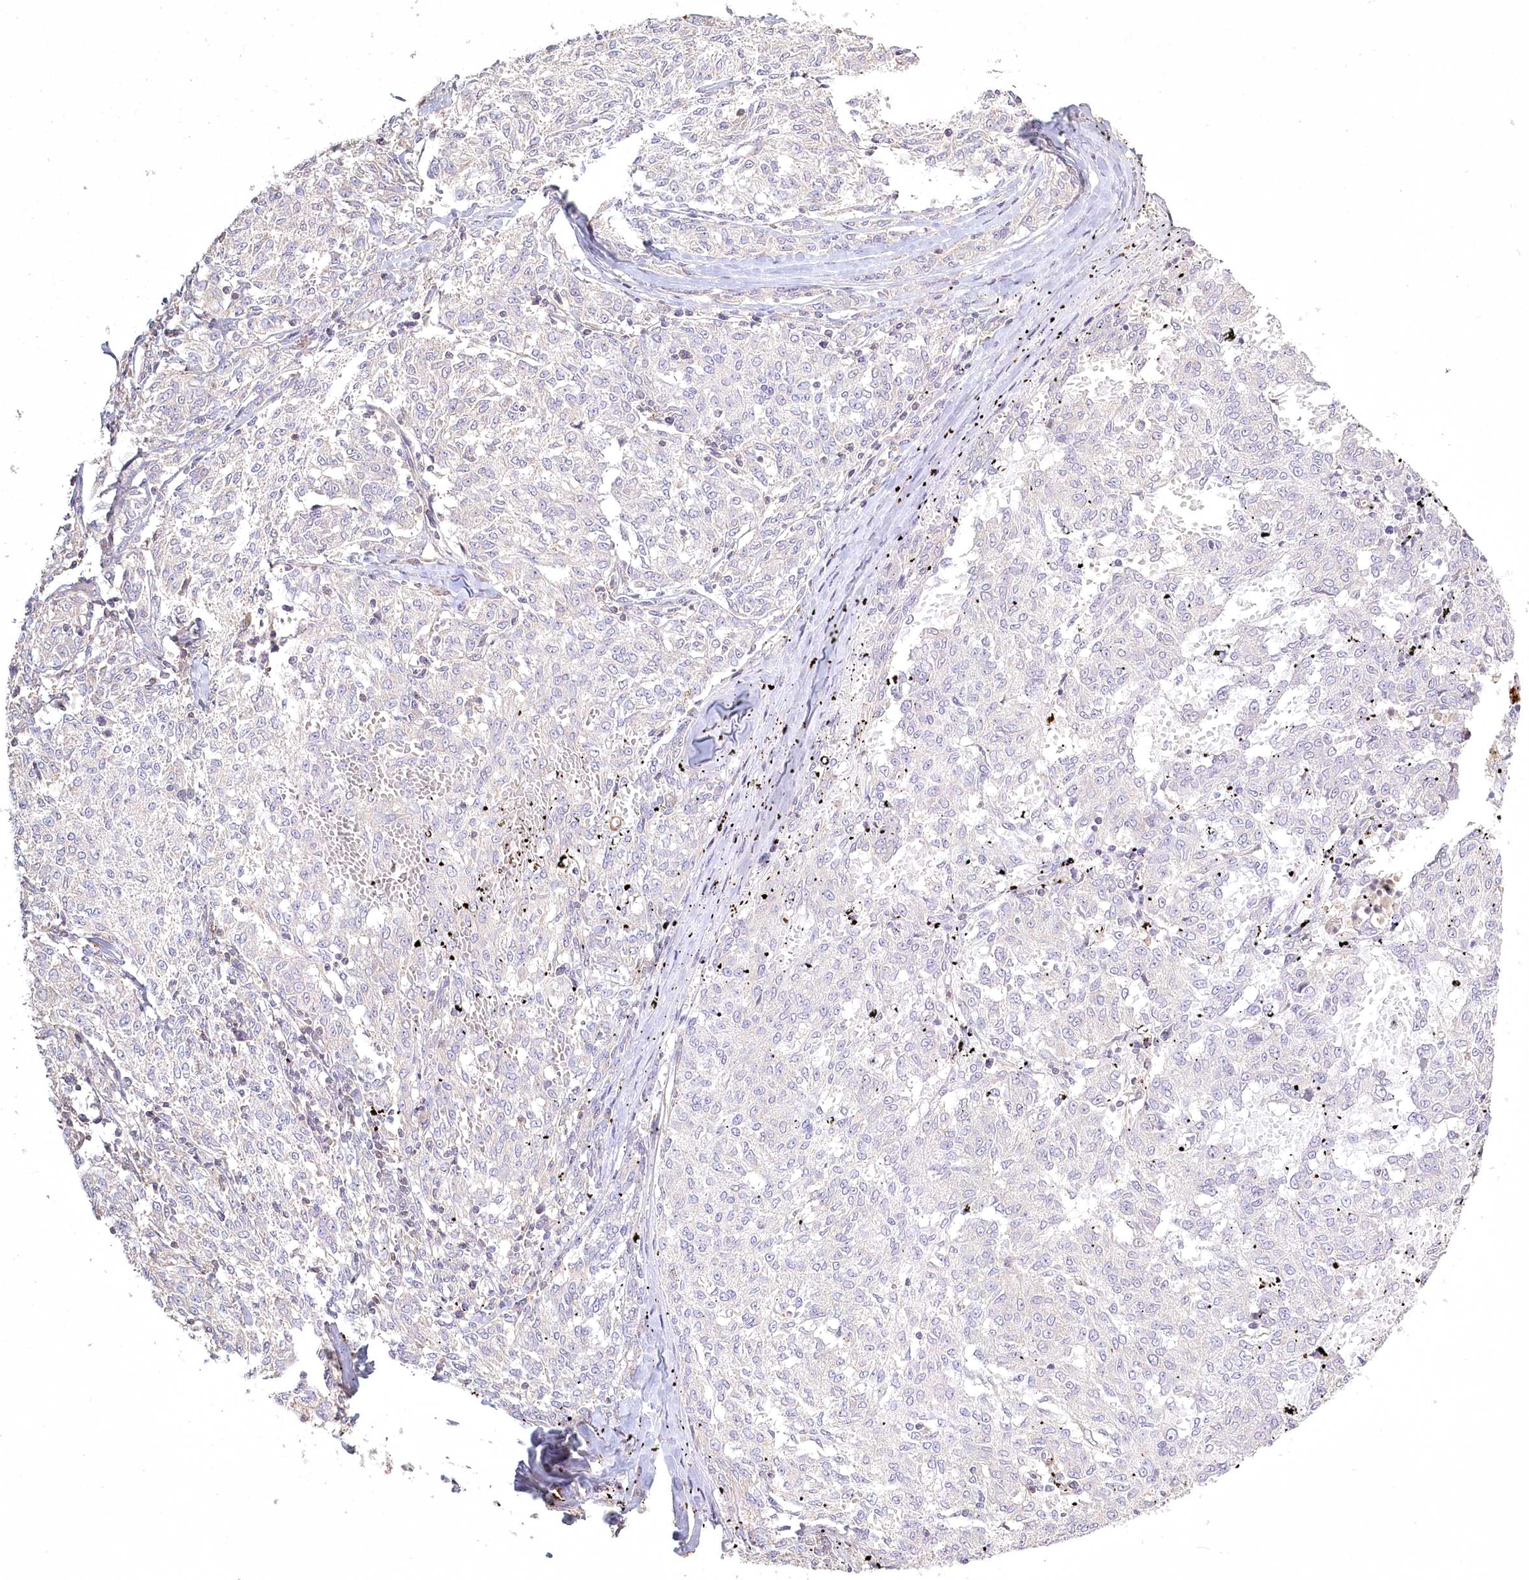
{"staining": {"intensity": "negative", "quantity": "none", "location": "none"}, "tissue": "melanoma", "cell_type": "Tumor cells", "image_type": "cancer", "snomed": [{"axis": "morphology", "description": "Malignant melanoma, NOS"}, {"axis": "topography", "description": "Skin"}], "caption": "Immunohistochemistry of malignant melanoma shows no expression in tumor cells. (DAB (3,3'-diaminobenzidine) IHC with hematoxylin counter stain).", "gene": "INPP4B", "patient": {"sex": "female", "age": 72}}